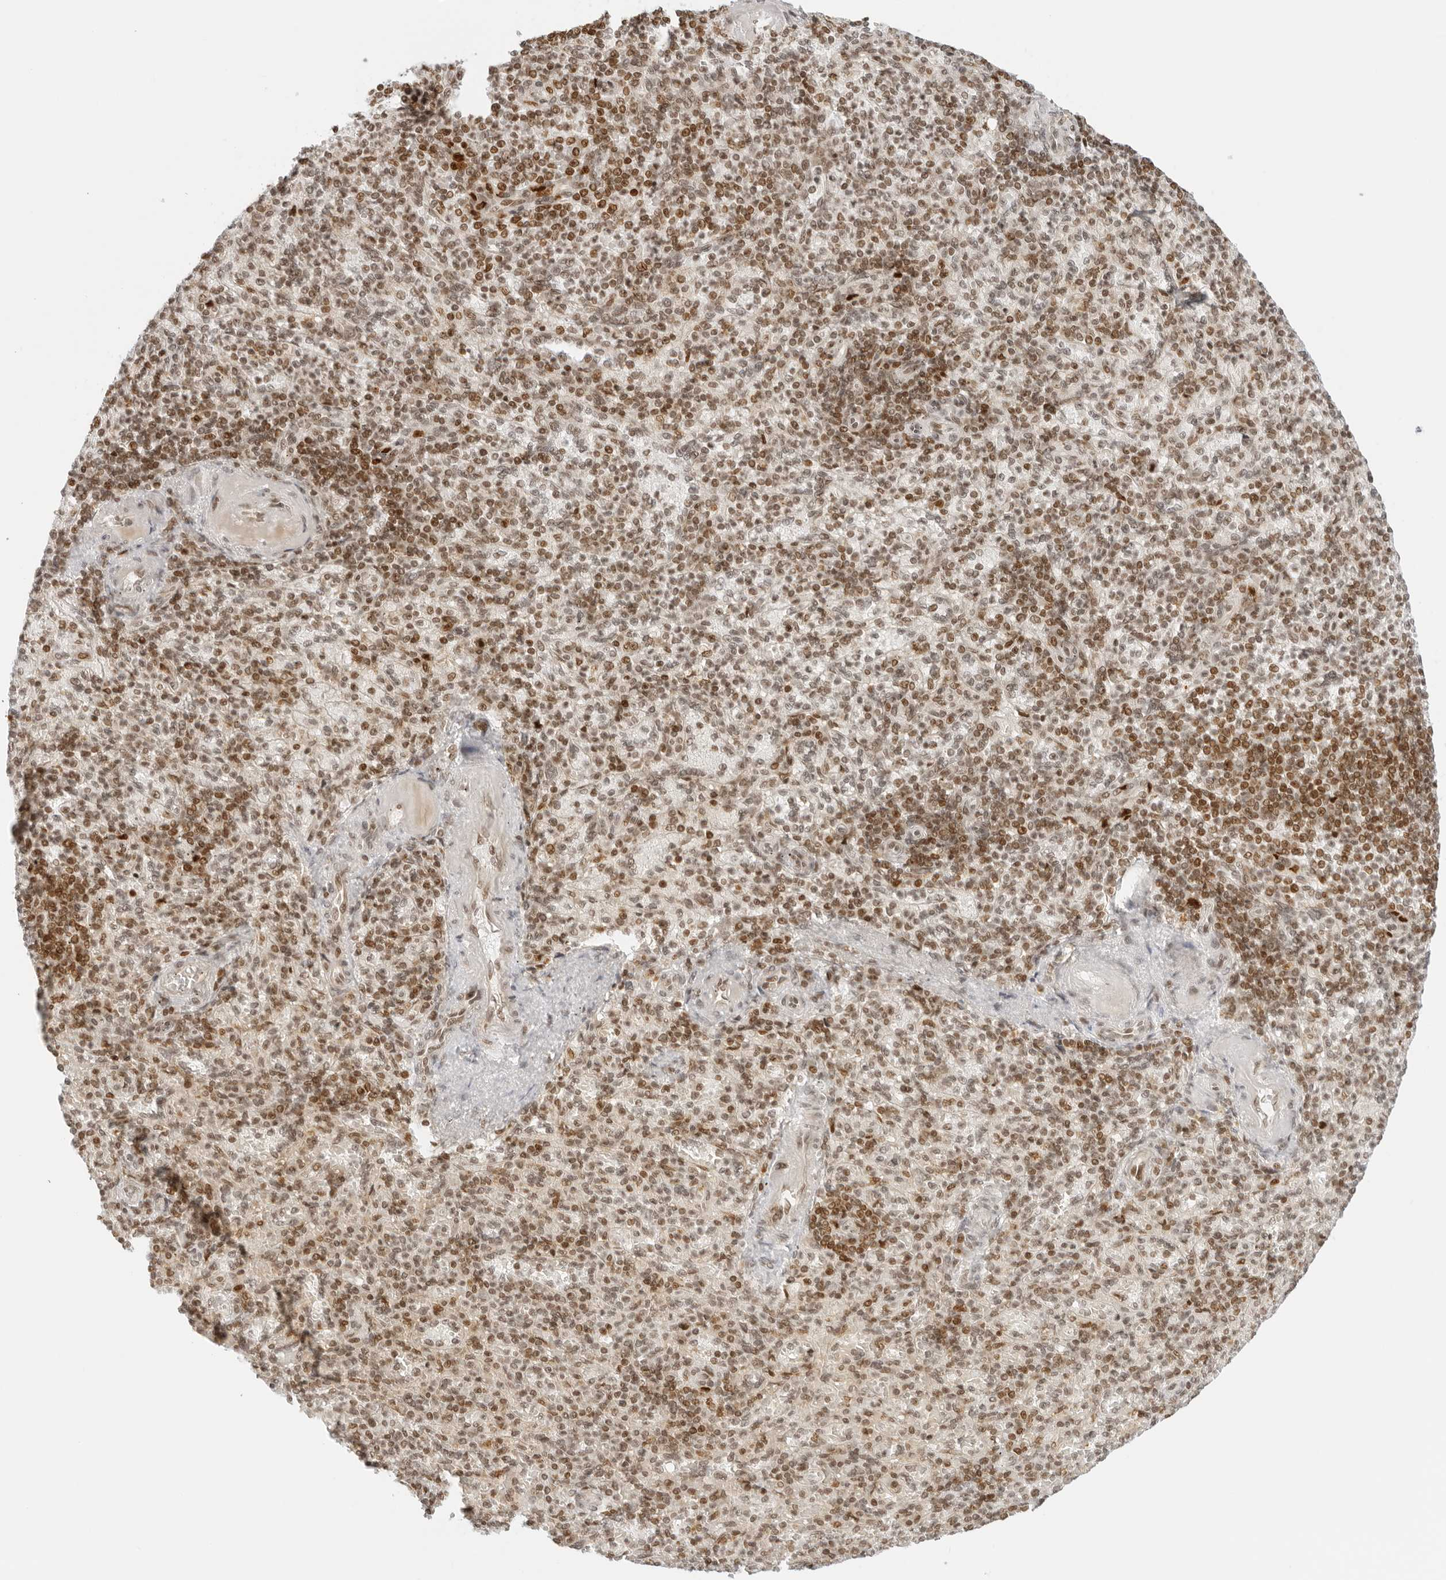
{"staining": {"intensity": "moderate", "quantity": "25%-75%", "location": "nuclear"}, "tissue": "spleen", "cell_type": "Cells in red pulp", "image_type": "normal", "snomed": [{"axis": "morphology", "description": "Normal tissue, NOS"}, {"axis": "topography", "description": "Spleen"}], "caption": "This image shows benign spleen stained with IHC to label a protein in brown. The nuclear of cells in red pulp show moderate positivity for the protein. Nuclei are counter-stained blue.", "gene": "RCC1", "patient": {"sex": "female", "age": 74}}